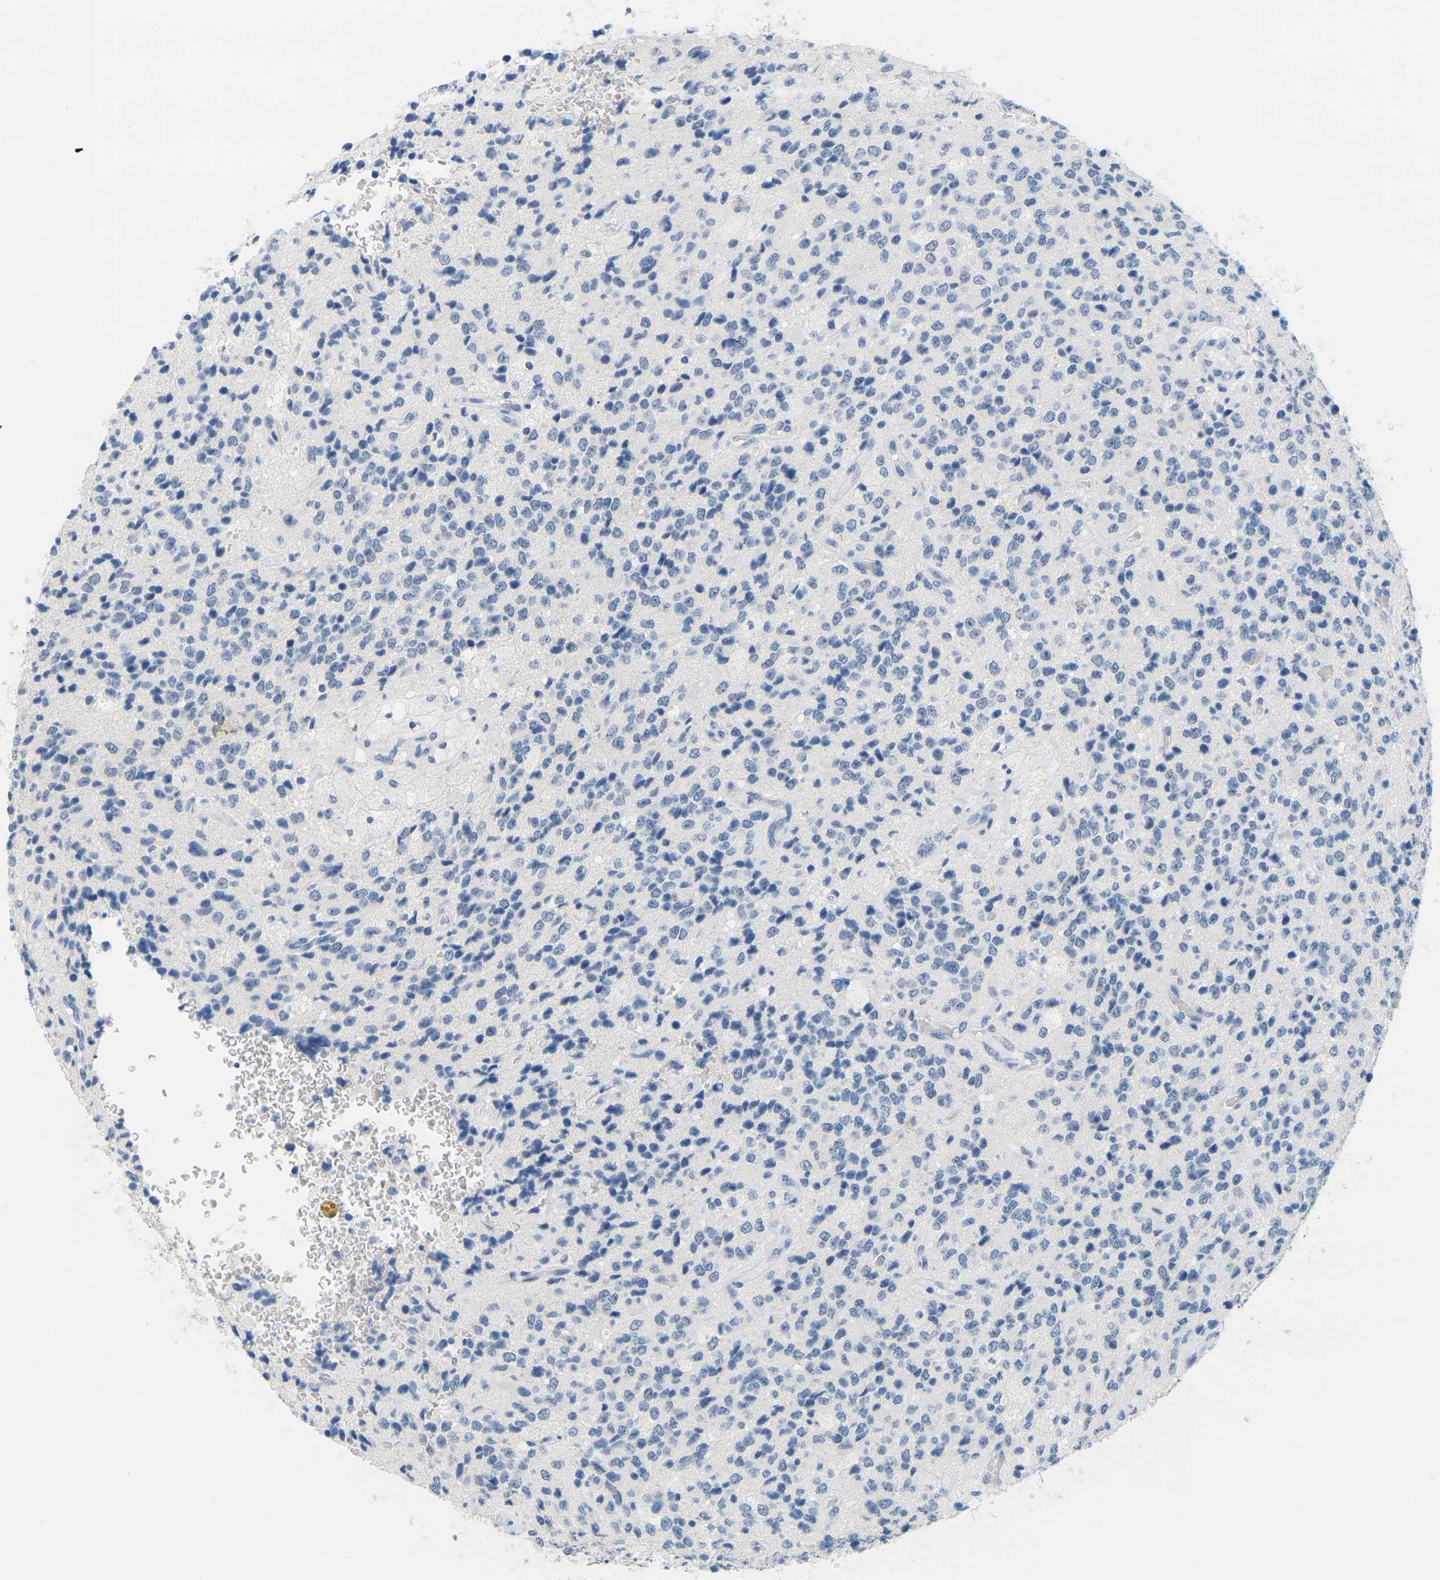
{"staining": {"intensity": "negative", "quantity": "none", "location": "none"}, "tissue": "glioma", "cell_type": "Tumor cells", "image_type": "cancer", "snomed": [{"axis": "morphology", "description": "Glioma, malignant, High grade"}, {"axis": "topography", "description": "pancreas cauda"}], "caption": "Immunohistochemistry (IHC) histopathology image of neoplastic tissue: high-grade glioma (malignant) stained with DAB (3,3'-diaminobenzidine) exhibits no significant protein expression in tumor cells.", "gene": "CTAG1A", "patient": {"sex": "male", "age": 60}}